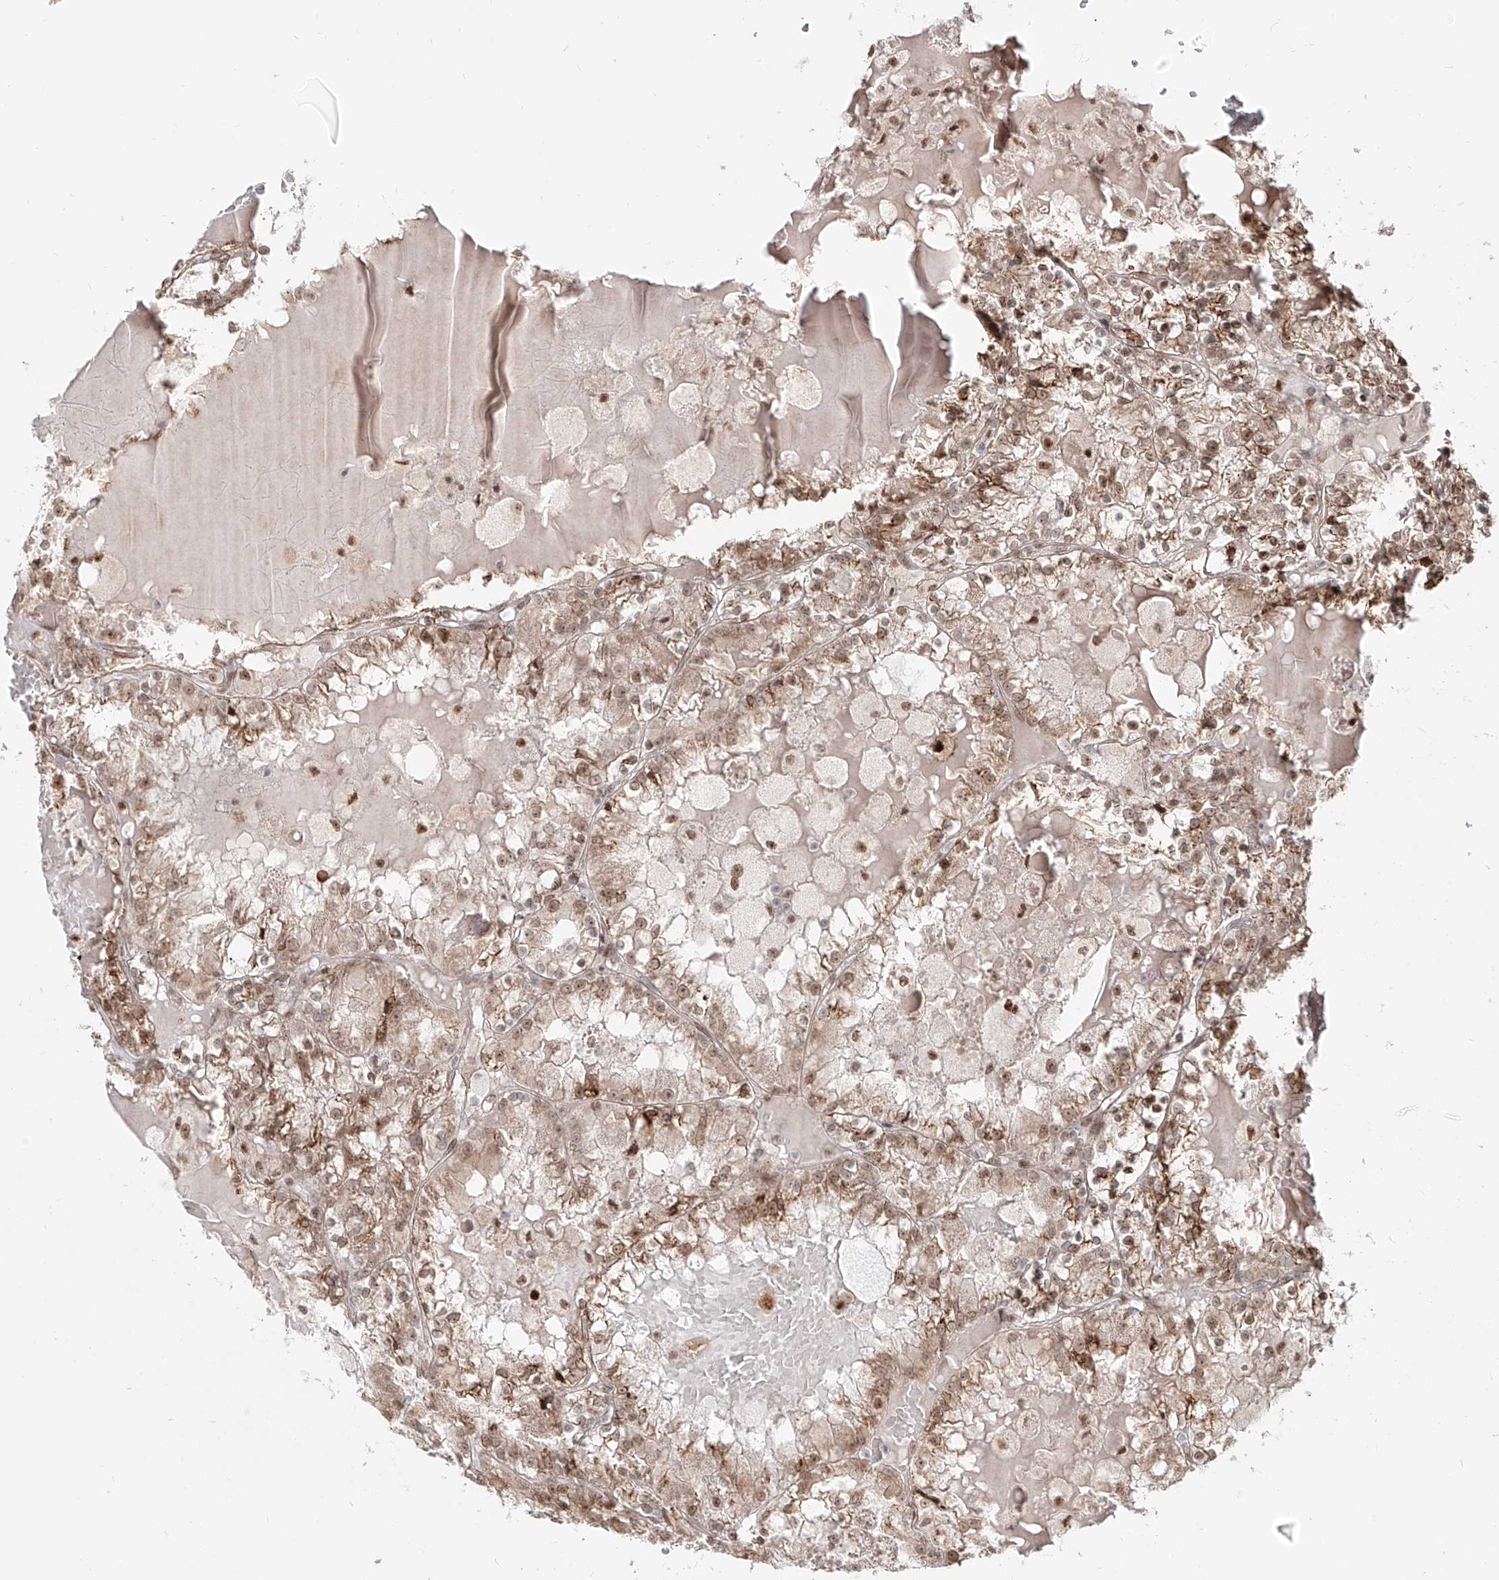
{"staining": {"intensity": "moderate", "quantity": ">75%", "location": "nuclear"}, "tissue": "renal cancer", "cell_type": "Tumor cells", "image_type": "cancer", "snomed": [{"axis": "morphology", "description": "Adenocarcinoma, NOS"}, {"axis": "topography", "description": "Kidney"}], "caption": "The histopathology image displays a brown stain indicating the presence of a protein in the nuclear of tumor cells in adenocarcinoma (renal).", "gene": "ZNF710", "patient": {"sex": "female", "age": 56}}